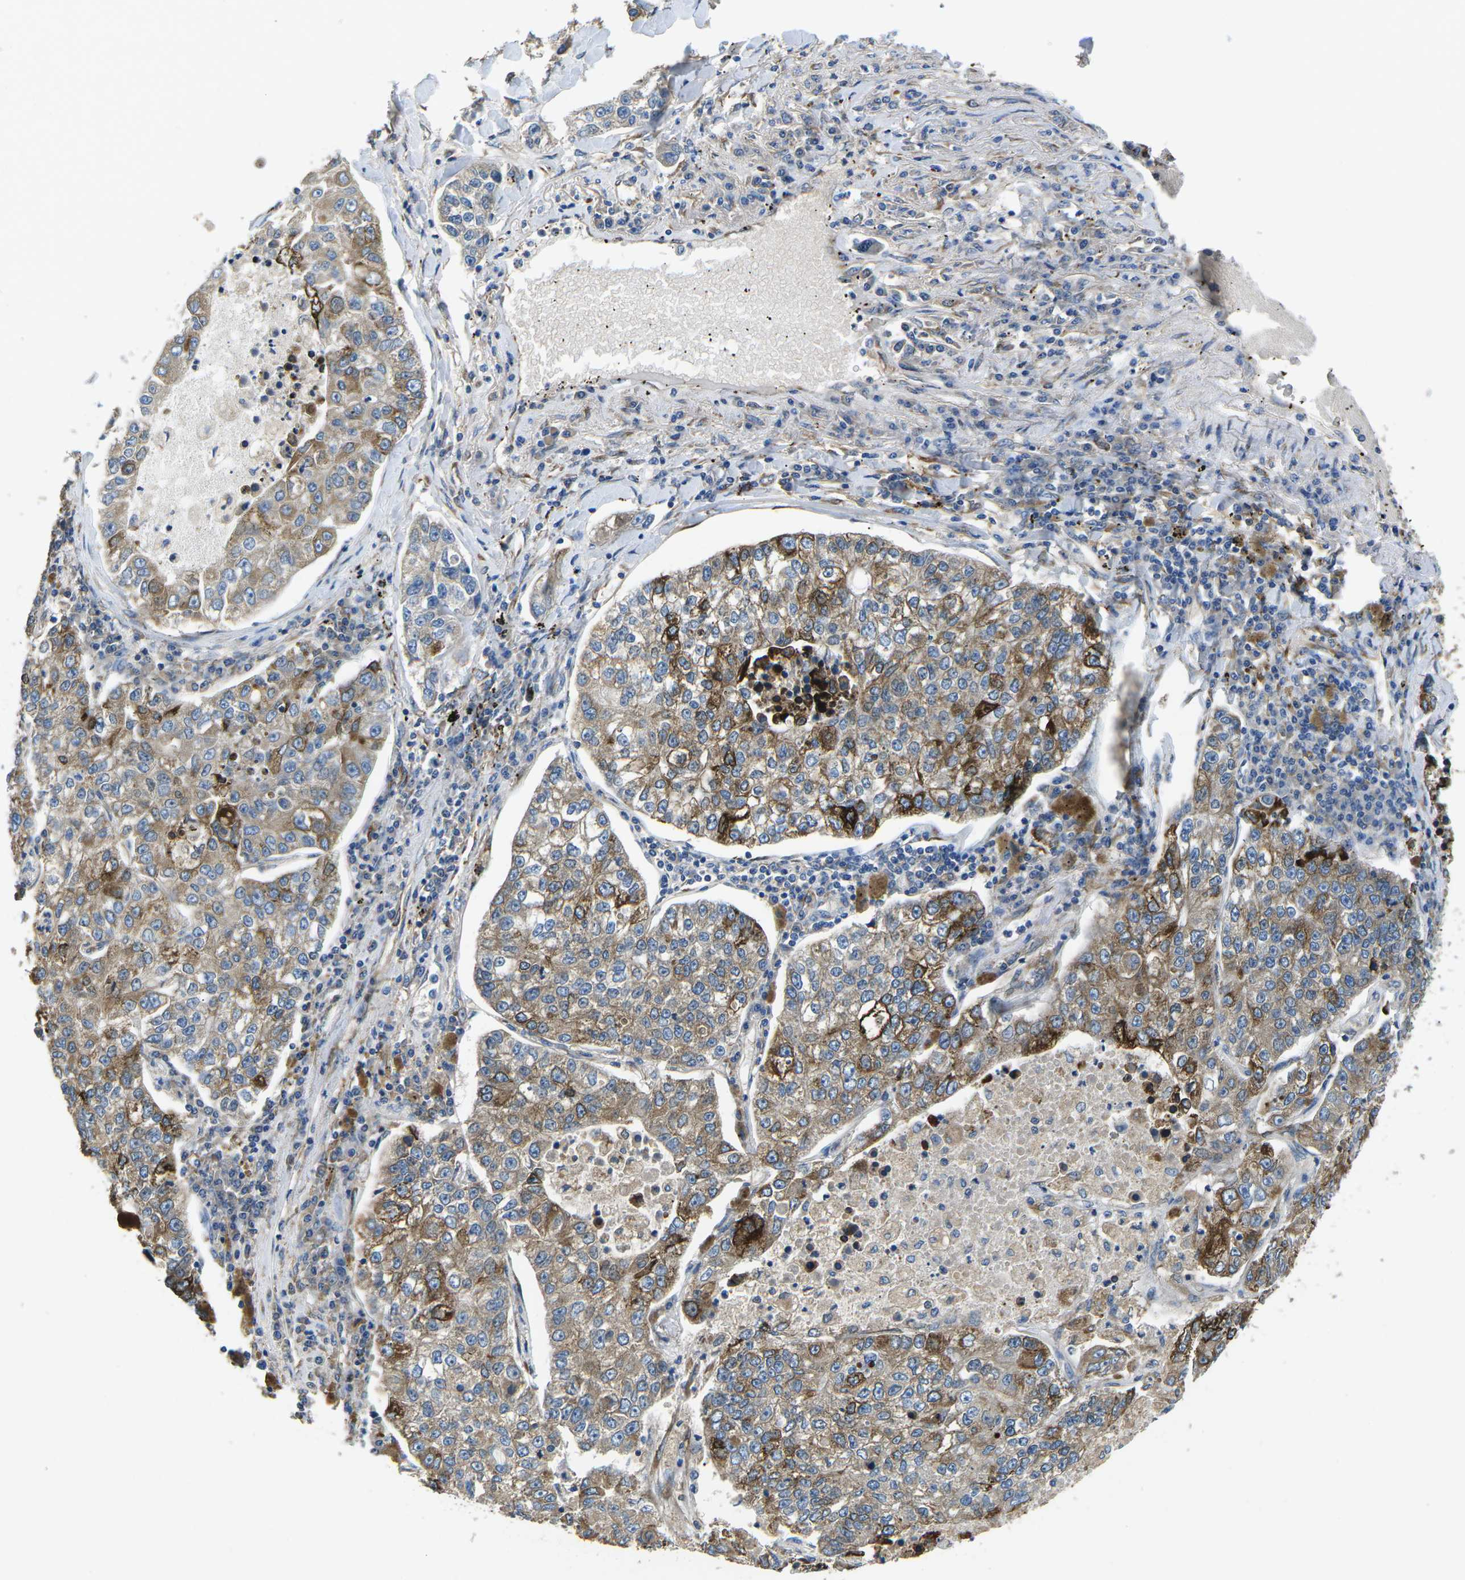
{"staining": {"intensity": "strong", "quantity": "25%-75%", "location": "cytoplasmic/membranous"}, "tissue": "lung cancer", "cell_type": "Tumor cells", "image_type": "cancer", "snomed": [{"axis": "morphology", "description": "Adenocarcinoma, NOS"}, {"axis": "topography", "description": "Lung"}], "caption": "Strong cytoplasmic/membranous protein positivity is seen in about 25%-75% of tumor cells in lung cancer.", "gene": "PDZD8", "patient": {"sex": "male", "age": 49}}